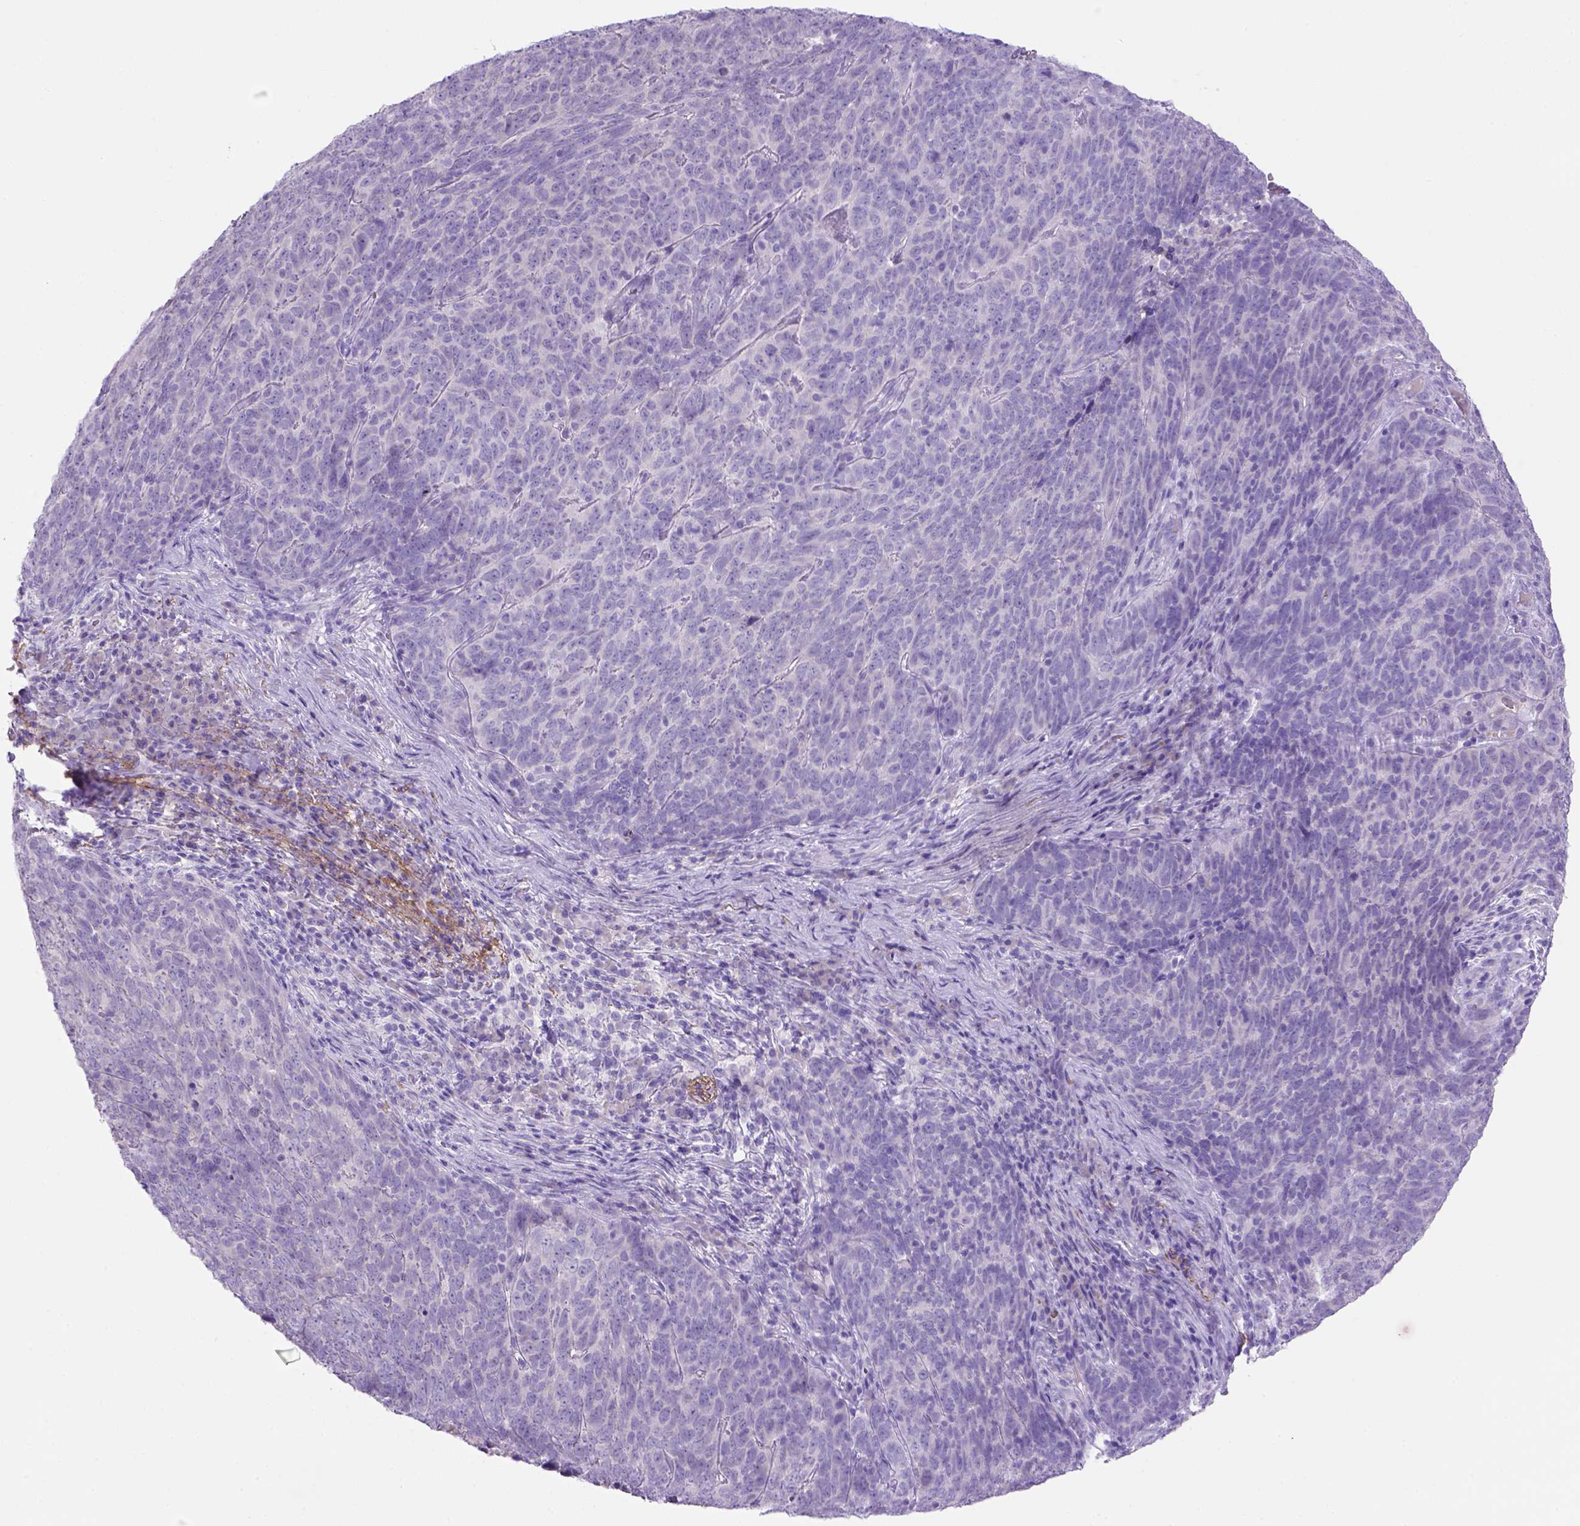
{"staining": {"intensity": "negative", "quantity": "none", "location": "none"}, "tissue": "skin cancer", "cell_type": "Tumor cells", "image_type": "cancer", "snomed": [{"axis": "morphology", "description": "Squamous cell carcinoma, NOS"}, {"axis": "topography", "description": "Skin"}, {"axis": "topography", "description": "Anal"}], "caption": "Protein analysis of skin squamous cell carcinoma demonstrates no significant positivity in tumor cells.", "gene": "SIRPD", "patient": {"sex": "female", "age": 51}}